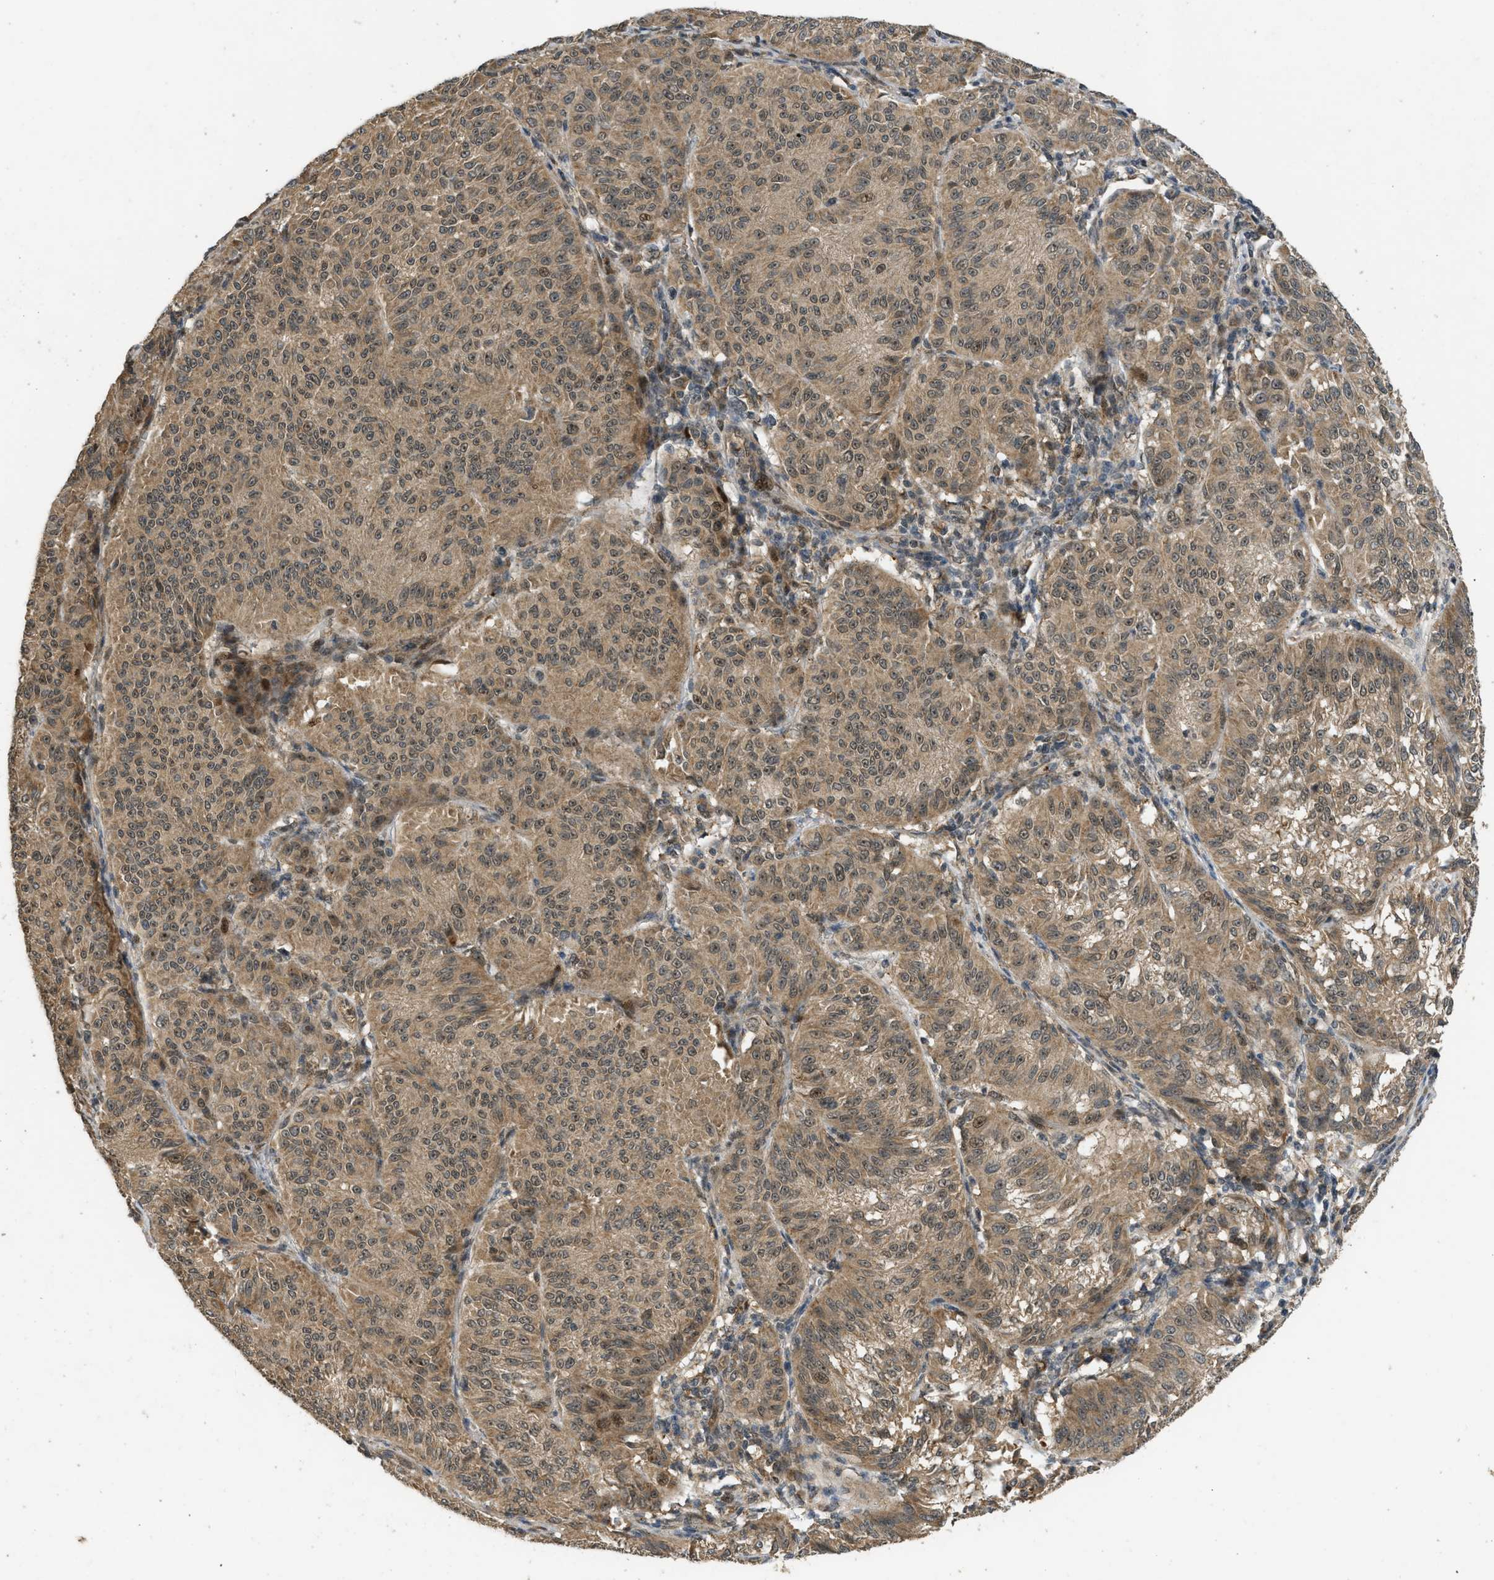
{"staining": {"intensity": "moderate", "quantity": ">75%", "location": "cytoplasmic/membranous,nuclear"}, "tissue": "melanoma", "cell_type": "Tumor cells", "image_type": "cancer", "snomed": [{"axis": "morphology", "description": "Malignant melanoma, NOS"}, {"axis": "topography", "description": "Skin"}], "caption": "Malignant melanoma was stained to show a protein in brown. There is medium levels of moderate cytoplasmic/membranous and nuclear staining in about >75% of tumor cells.", "gene": "GET1", "patient": {"sex": "female", "age": 72}}